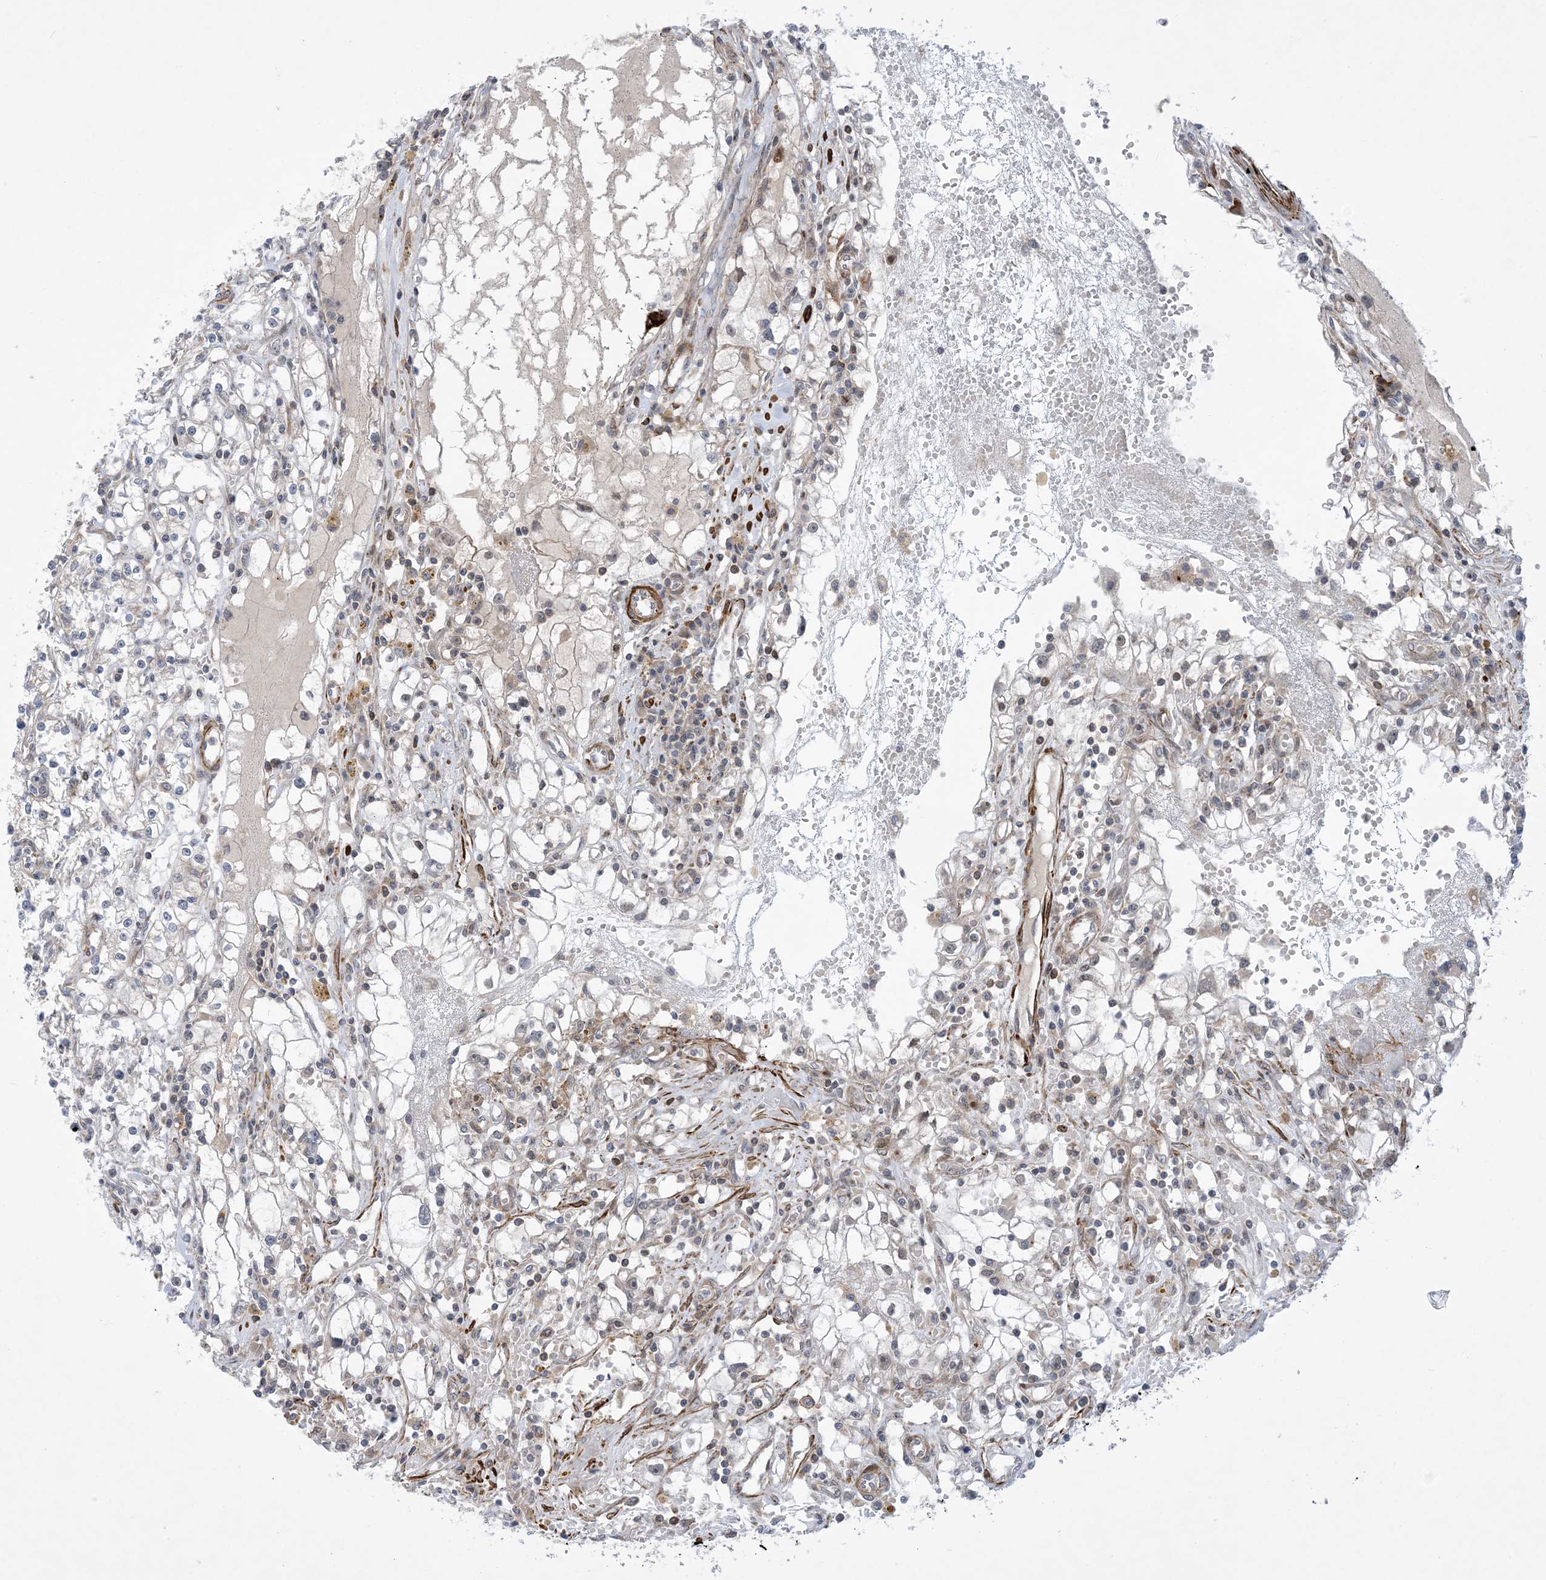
{"staining": {"intensity": "negative", "quantity": "none", "location": "none"}, "tissue": "renal cancer", "cell_type": "Tumor cells", "image_type": "cancer", "snomed": [{"axis": "morphology", "description": "Adenocarcinoma, NOS"}, {"axis": "topography", "description": "Kidney"}], "caption": "A photomicrograph of human adenocarcinoma (renal) is negative for staining in tumor cells.", "gene": "ZNF8", "patient": {"sex": "male", "age": 56}}